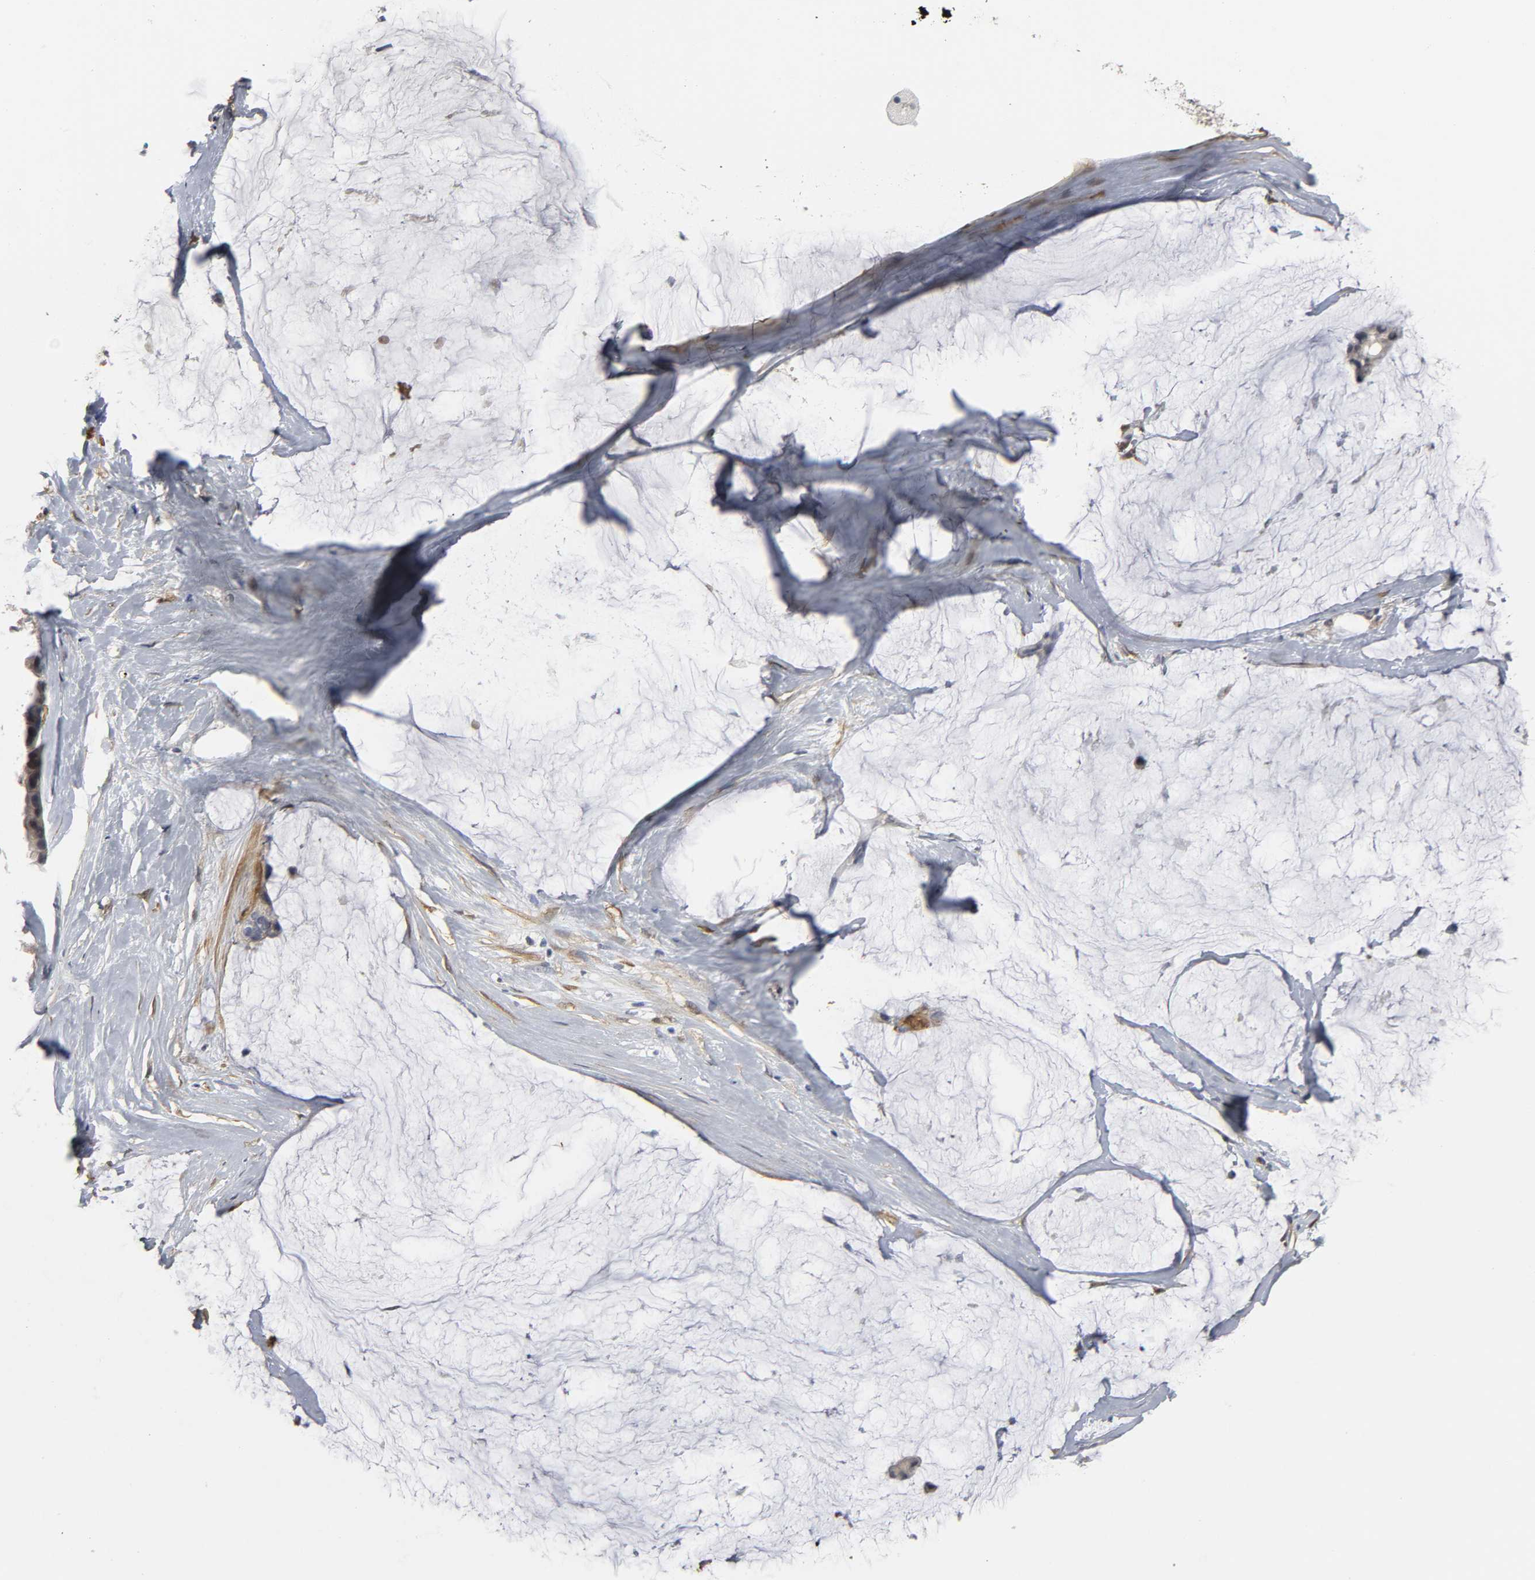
{"staining": {"intensity": "negative", "quantity": "none", "location": "none"}, "tissue": "ovarian cancer", "cell_type": "Tumor cells", "image_type": "cancer", "snomed": [{"axis": "morphology", "description": "Cystadenocarcinoma, mucinous, NOS"}, {"axis": "topography", "description": "Ovary"}], "caption": "Immunohistochemistry histopathology image of neoplastic tissue: human mucinous cystadenocarcinoma (ovarian) stained with DAB reveals no significant protein staining in tumor cells. The staining is performed using DAB brown chromogen with nuclei counter-stained in using hematoxylin.", "gene": "PDLIM3", "patient": {"sex": "female", "age": 39}}